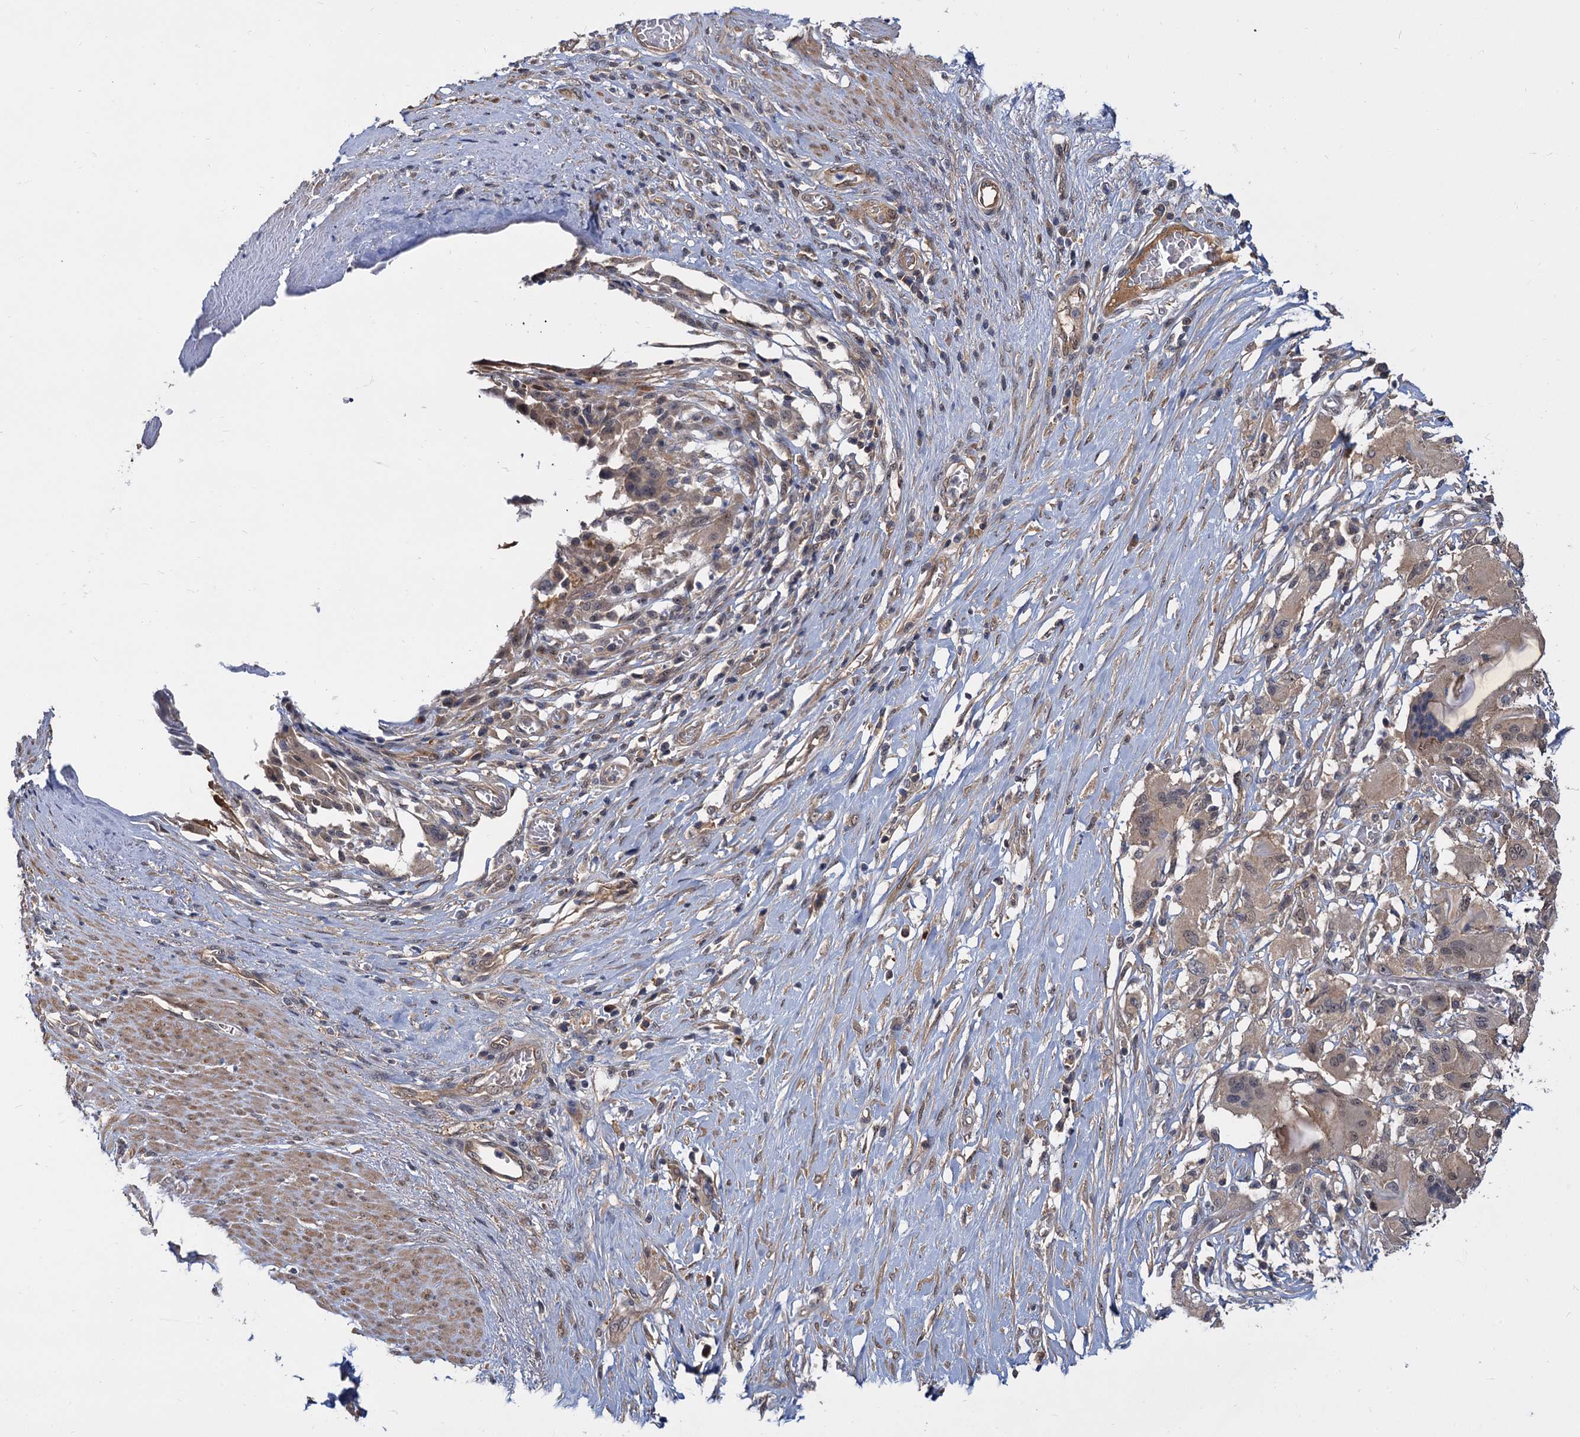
{"staining": {"intensity": "weak", "quantity": "25%-75%", "location": "cytoplasmic/membranous,nuclear"}, "tissue": "stomach cancer", "cell_type": "Tumor cells", "image_type": "cancer", "snomed": [{"axis": "morphology", "description": "Adenocarcinoma, NOS"}, {"axis": "morphology", "description": "Adenocarcinoma, High grade"}, {"axis": "topography", "description": "Stomach, upper"}, {"axis": "topography", "description": "Stomach, lower"}], "caption": "This is a histology image of immunohistochemistry (IHC) staining of adenocarcinoma (stomach), which shows weak positivity in the cytoplasmic/membranous and nuclear of tumor cells.", "gene": "SNX15", "patient": {"sex": "female", "age": 65}}